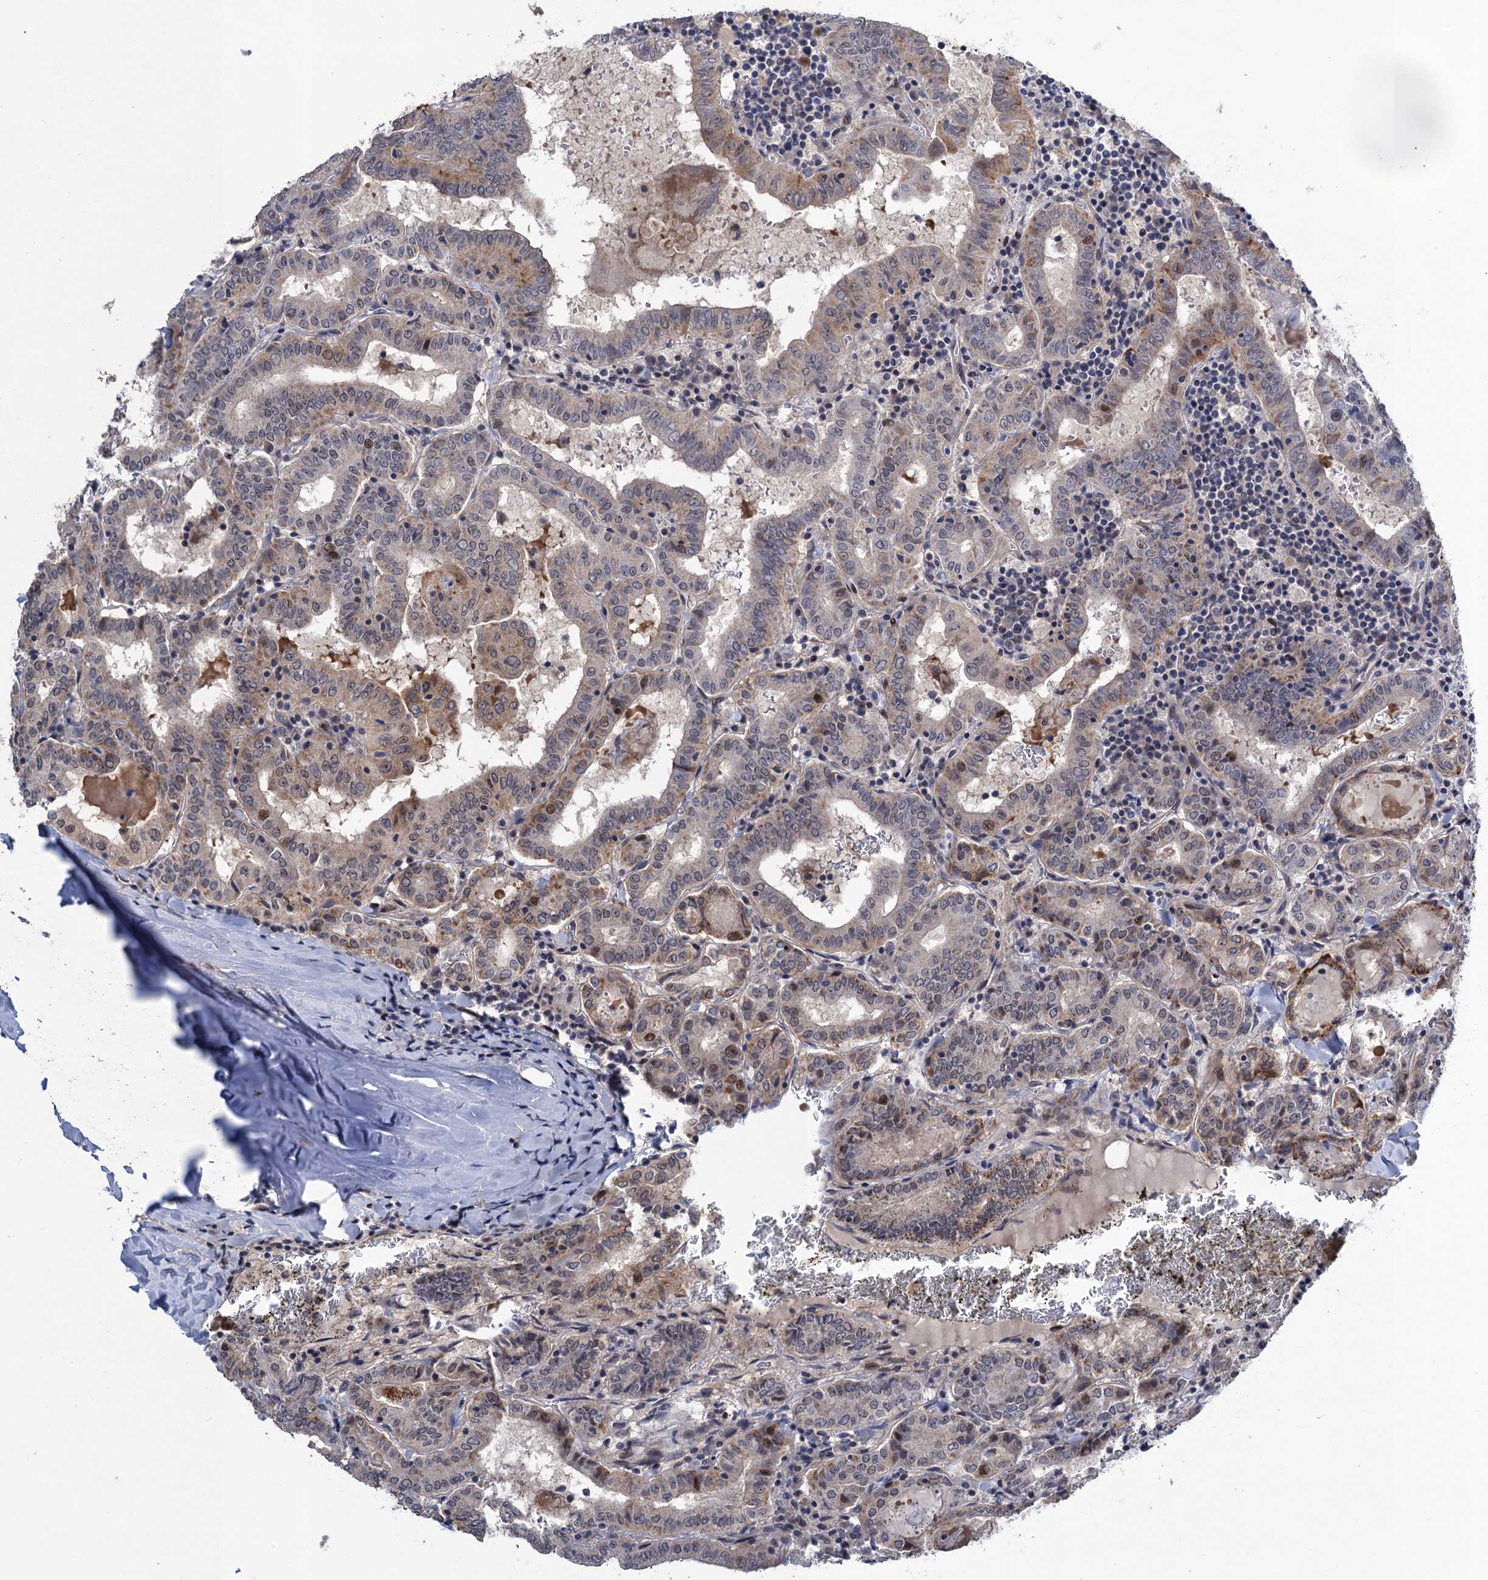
{"staining": {"intensity": "moderate", "quantity": "<25%", "location": "cytoplasmic/membranous,nuclear"}, "tissue": "thyroid cancer", "cell_type": "Tumor cells", "image_type": "cancer", "snomed": [{"axis": "morphology", "description": "Papillary adenocarcinoma, NOS"}, {"axis": "topography", "description": "Thyroid gland"}], "caption": "Thyroid cancer was stained to show a protein in brown. There is low levels of moderate cytoplasmic/membranous and nuclear staining in about <25% of tumor cells.", "gene": "ZAR1L", "patient": {"sex": "female", "age": 72}}